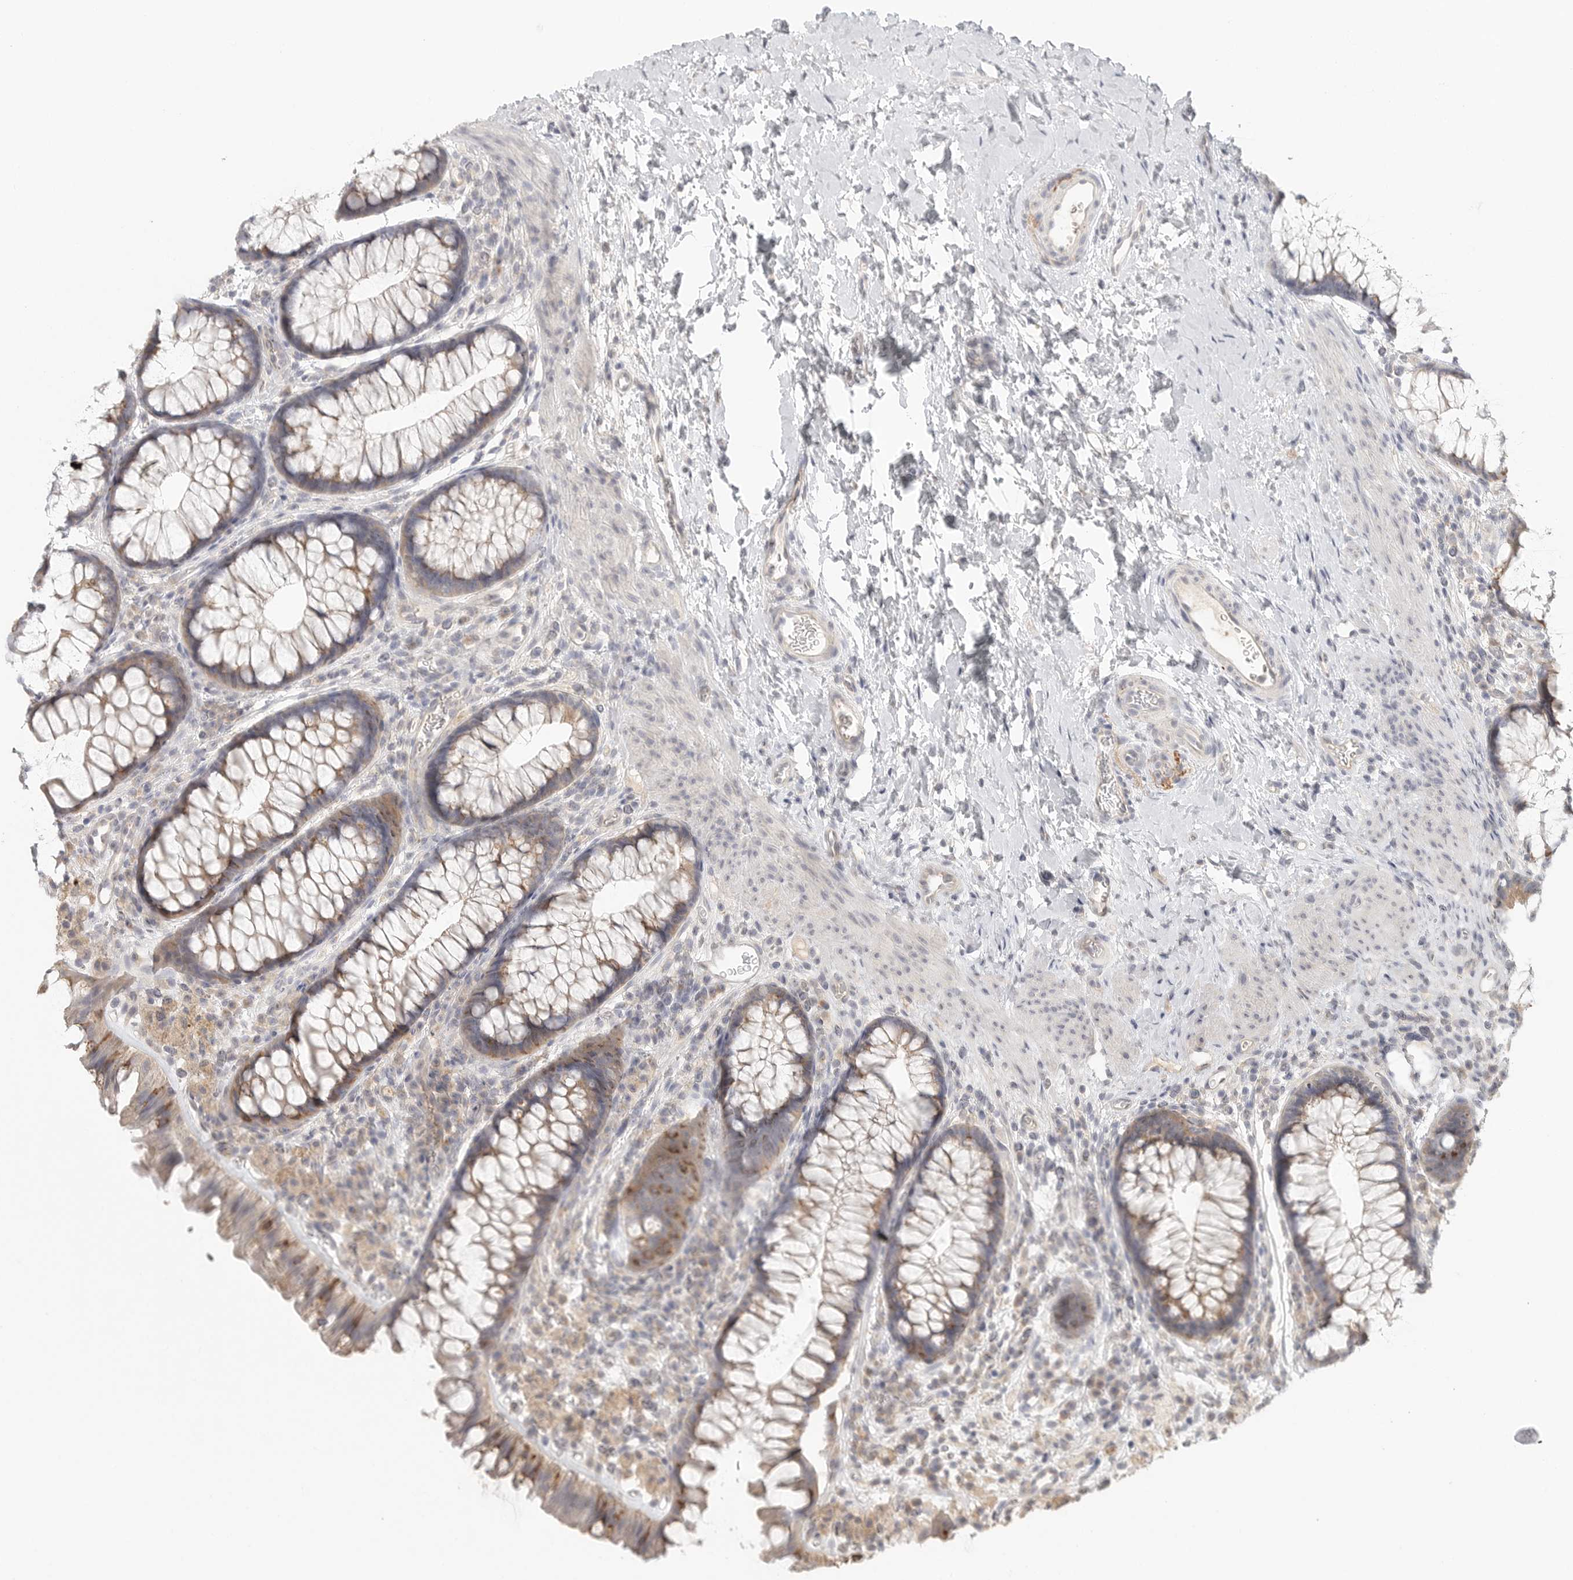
{"staining": {"intensity": "weak", "quantity": "<25%", "location": "cytoplasmic/membranous"}, "tissue": "colon", "cell_type": "Endothelial cells", "image_type": "normal", "snomed": [{"axis": "morphology", "description": "Normal tissue, NOS"}, {"axis": "topography", "description": "Colon"}], "caption": "Colon stained for a protein using immunohistochemistry (IHC) displays no positivity endothelial cells.", "gene": "HDAC6", "patient": {"sex": "female", "age": 62}}